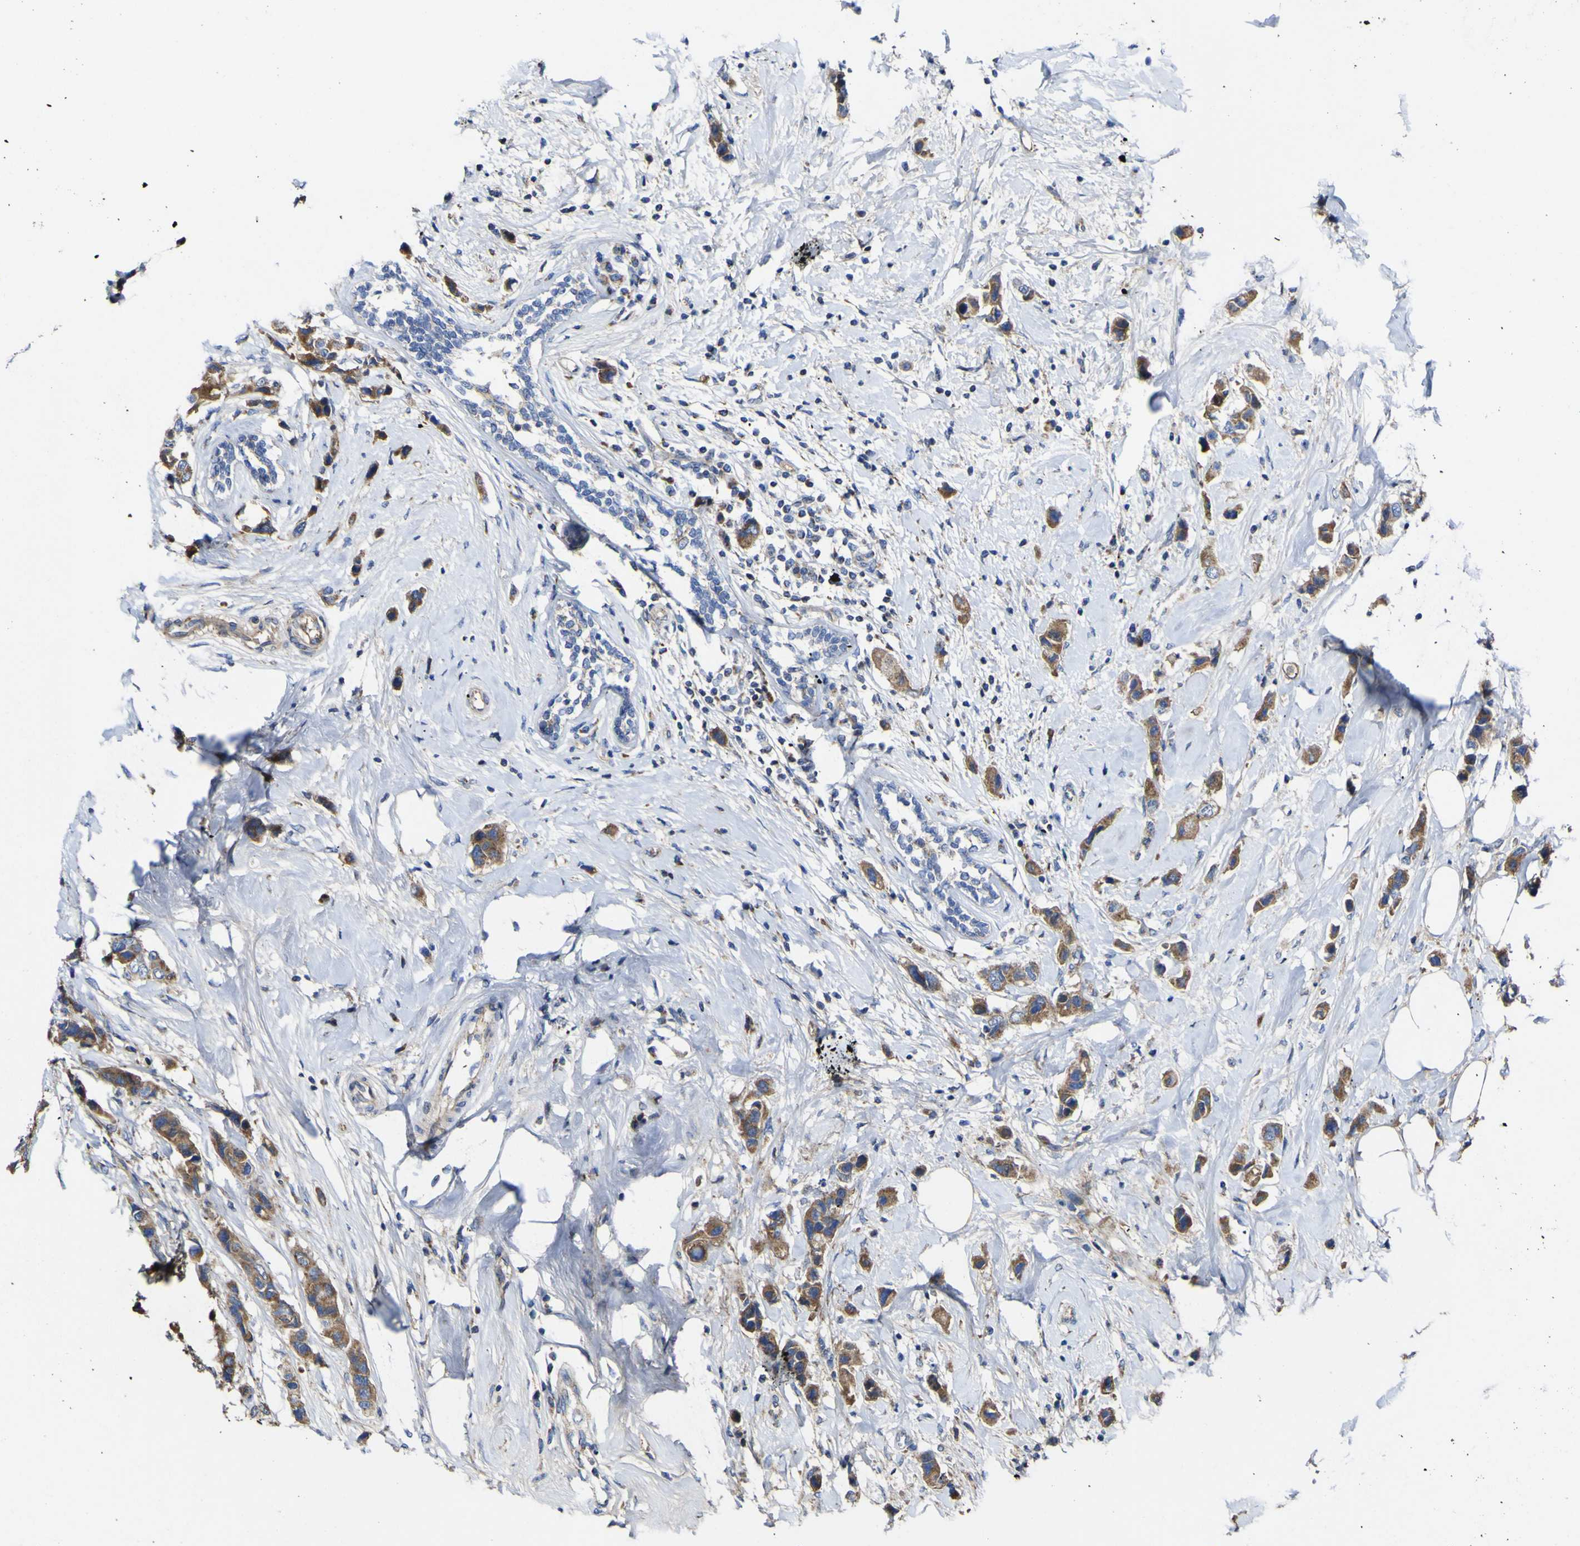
{"staining": {"intensity": "moderate", "quantity": ">75%", "location": "cytoplasmic/membranous"}, "tissue": "breast cancer", "cell_type": "Tumor cells", "image_type": "cancer", "snomed": [{"axis": "morphology", "description": "Normal tissue, NOS"}, {"axis": "morphology", "description": "Duct carcinoma"}, {"axis": "topography", "description": "Breast"}], "caption": "The micrograph exhibits immunohistochemical staining of breast intraductal carcinoma. There is moderate cytoplasmic/membranous positivity is present in approximately >75% of tumor cells.", "gene": "CCDC90B", "patient": {"sex": "female", "age": 50}}